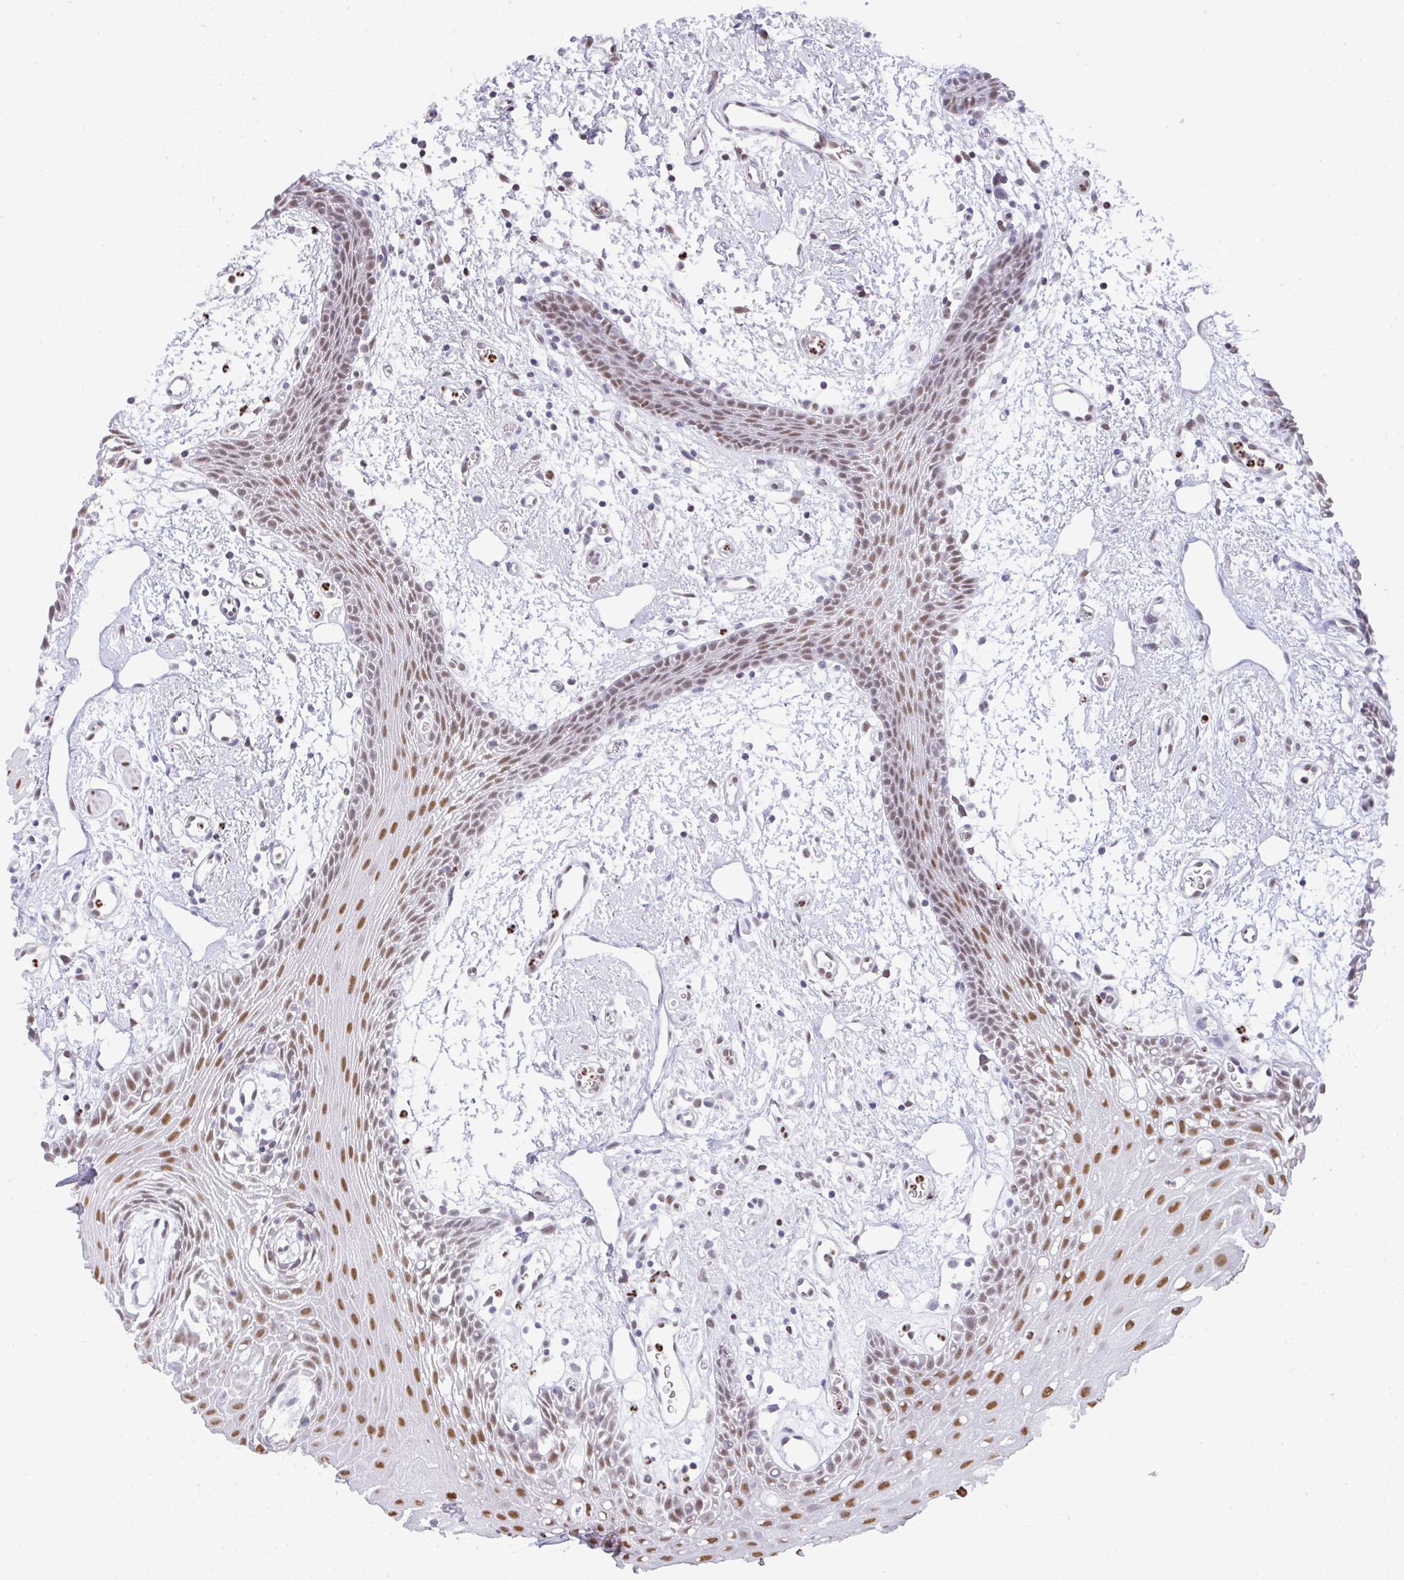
{"staining": {"intensity": "moderate", "quantity": "25%-75%", "location": "nuclear"}, "tissue": "oral mucosa", "cell_type": "Squamous epithelial cells", "image_type": "normal", "snomed": [{"axis": "morphology", "description": "Normal tissue, NOS"}, {"axis": "topography", "description": "Oral tissue"}], "caption": "Immunohistochemical staining of normal oral mucosa shows moderate nuclear protein expression in approximately 25%-75% of squamous epithelial cells.", "gene": "BBX", "patient": {"sex": "female", "age": 59}}